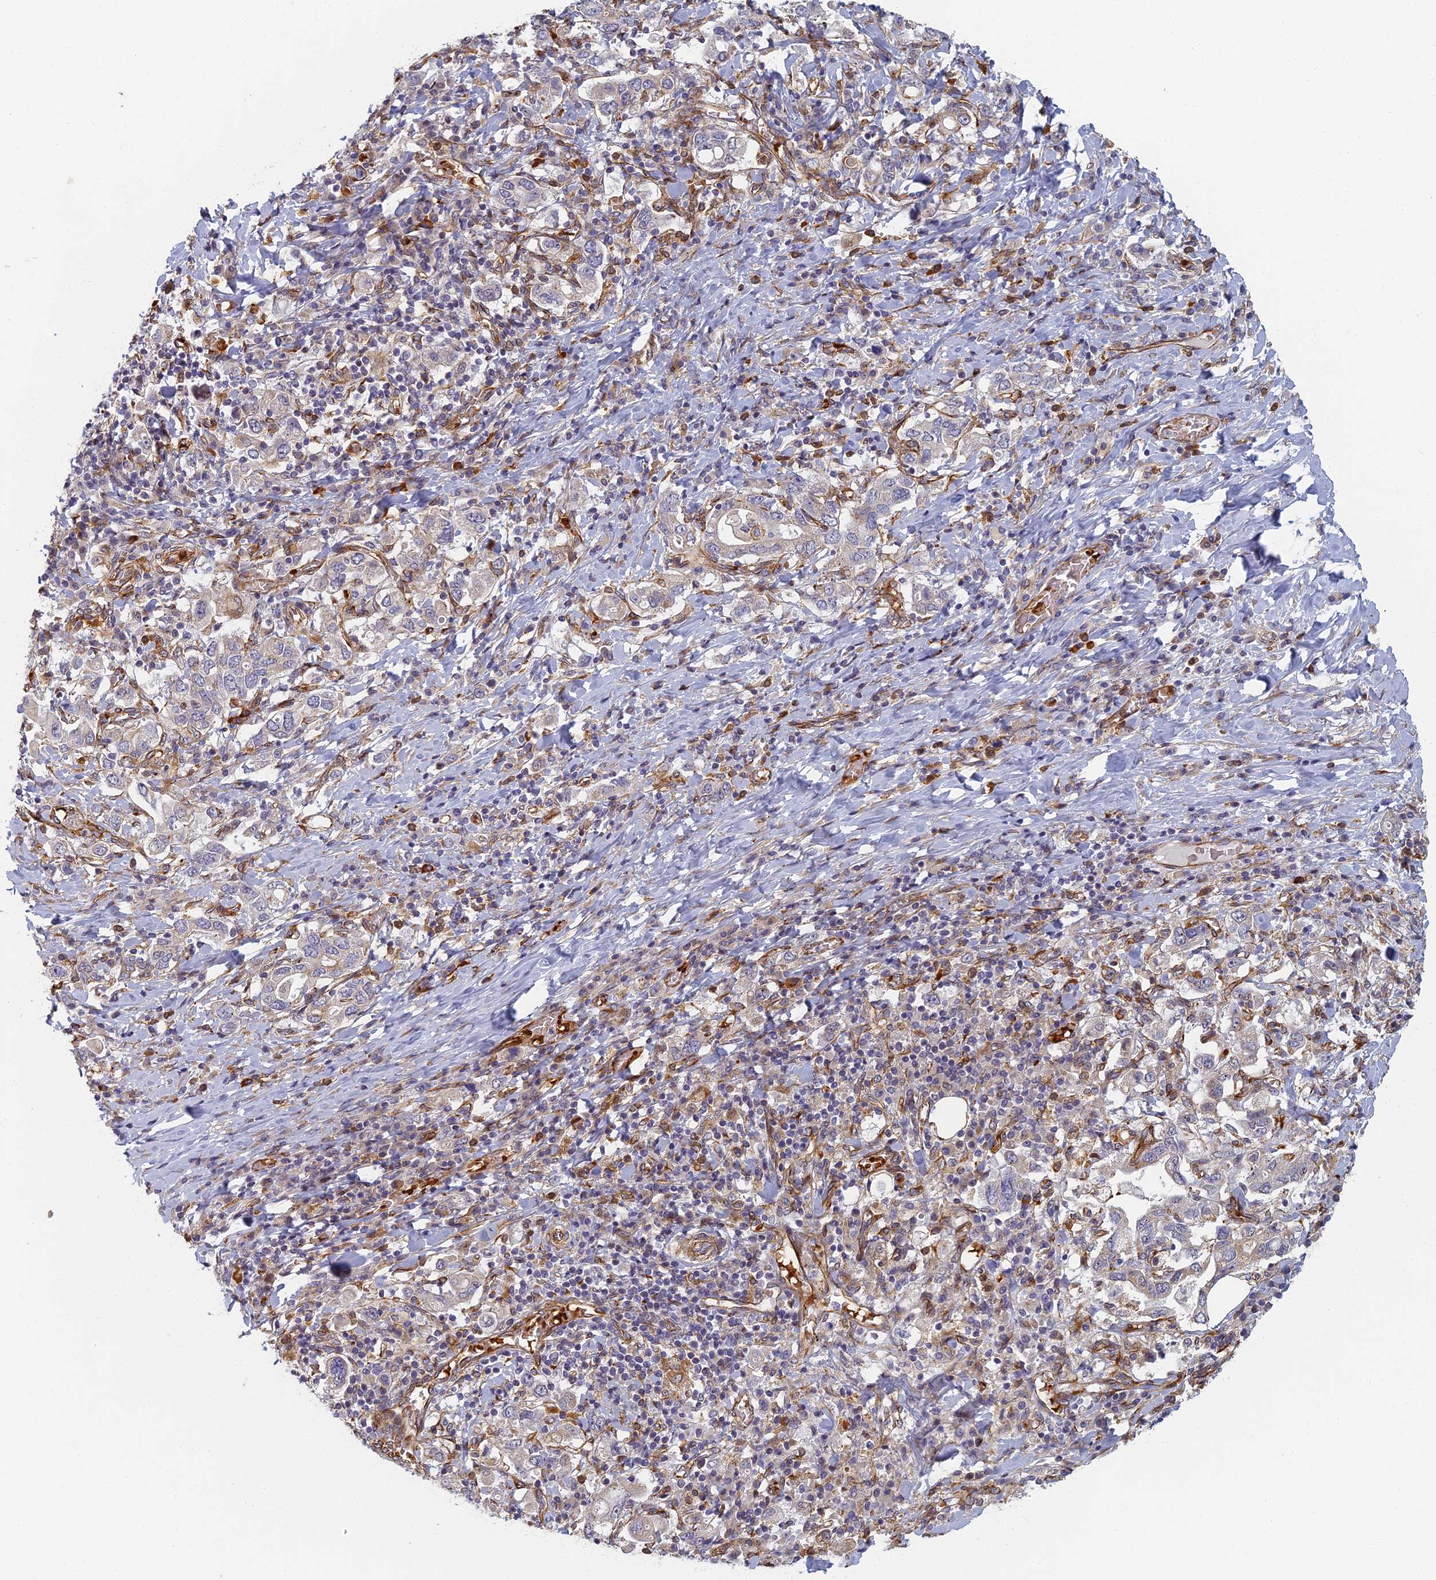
{"staining": {"intensity": "negative", "quantity": "none", "location": "none"}, "tissue": "stomach cancer", "cell_type": "Tumor cells", "image_type": "cancer", "snomed": [{"axis": "morphology", "description": "Adenocarcinoma, NOS"}, {"axis": "topography", "description": "Stomach, upper"}, {"axis": "topography", "description": "Stomach"}], "caption": "Immunohistochemistry (IHC) of human adenocarcinoma (stomach) reveals no expression in tumor cells.", "gene": "ABCB10", "patient": {"sex": "male", "age": 62}}